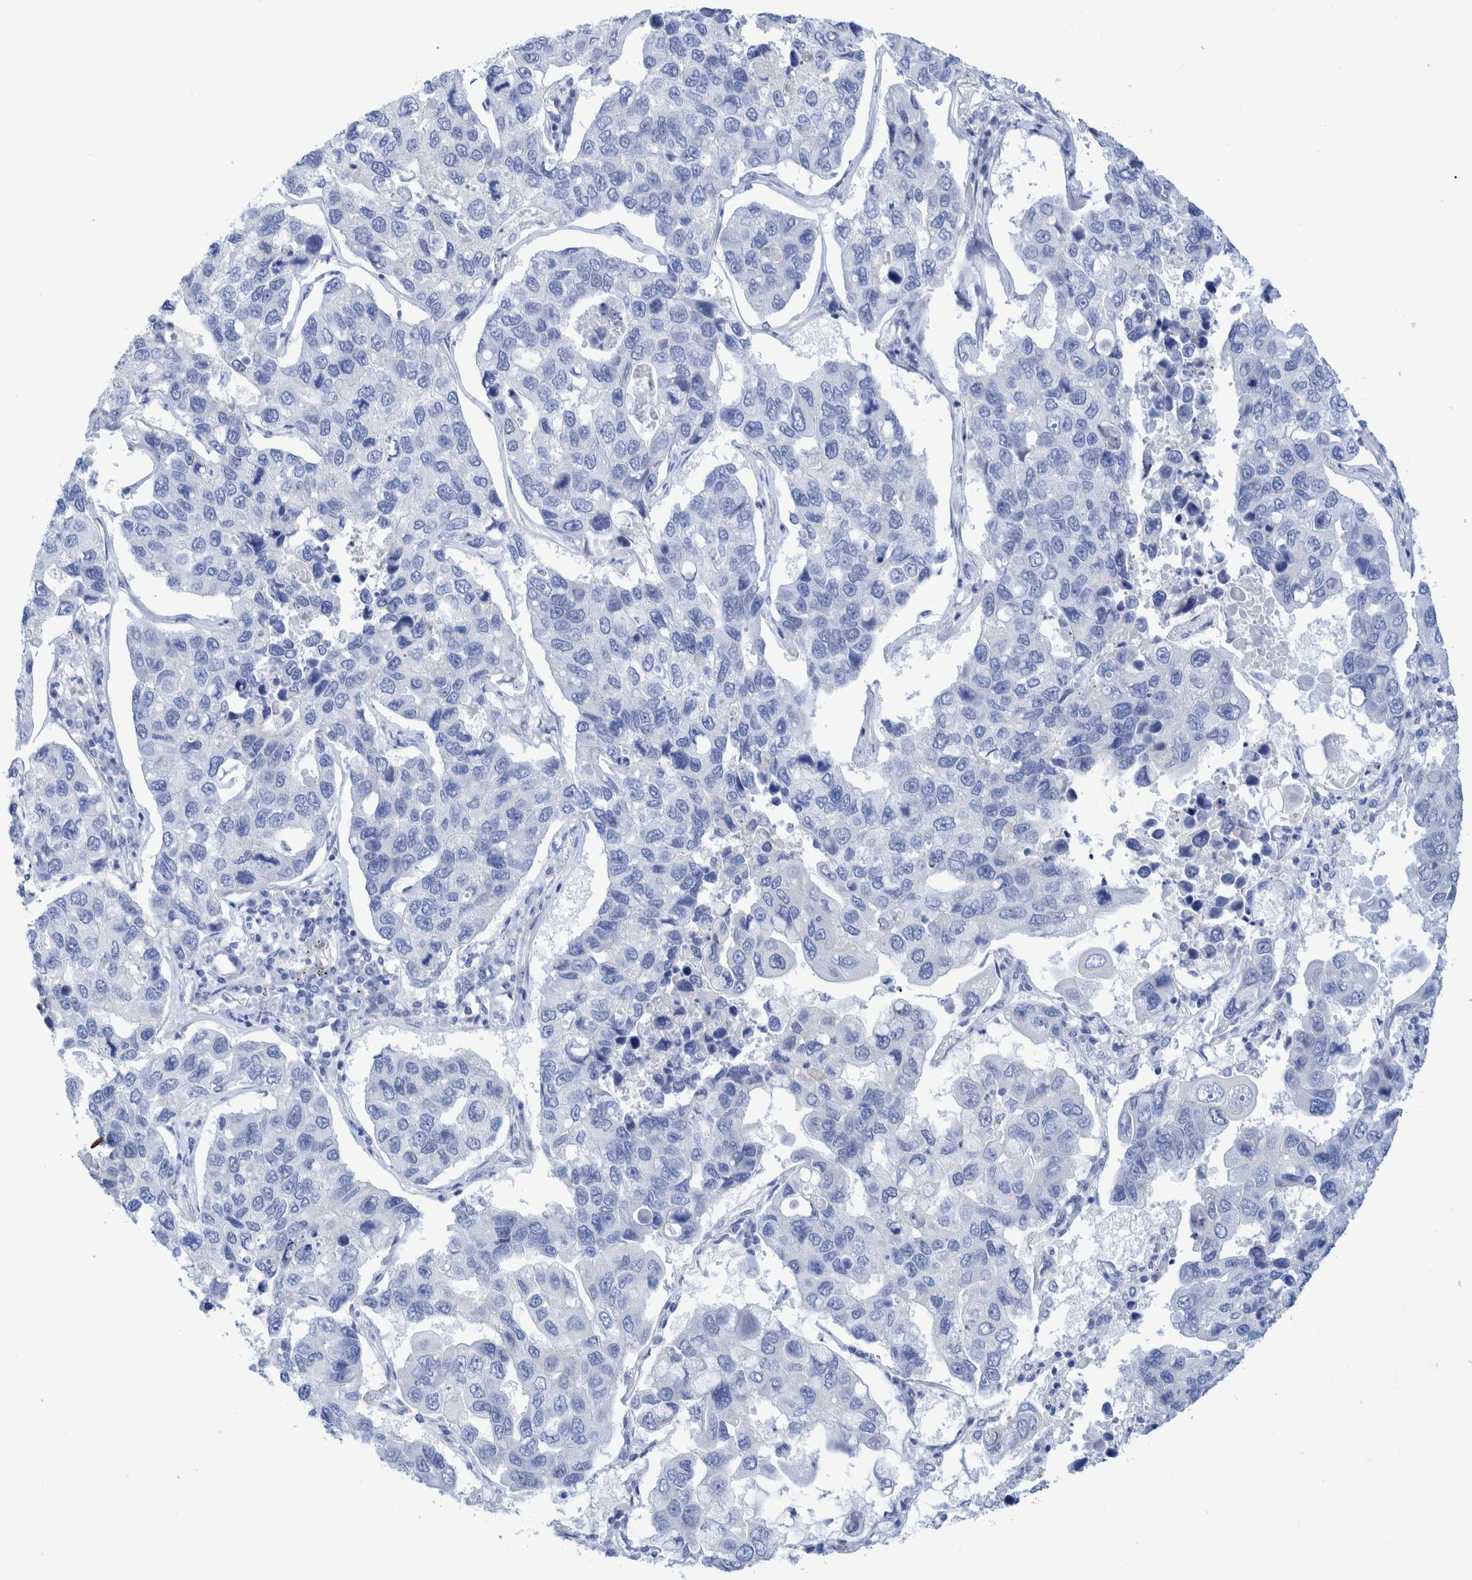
{"staining": {"intensity": "negative", "quantity": "none", "location": "none"}, "tissue": "lung cancer", "cell_type": "Tumor cells", "image_type": "cancer", "snomed": [{"axis": "morphology", "description": "Adenocarcinoma, NOS"}, {"axis": "topography", "description": "Lung"}], "caption": "Lung cancer (adenocarcinoma) stained for a protein using IHC demonstrates no expression tumor cells.", "gene": "PERP", "patient": {"sex": "male", "age": 64}}